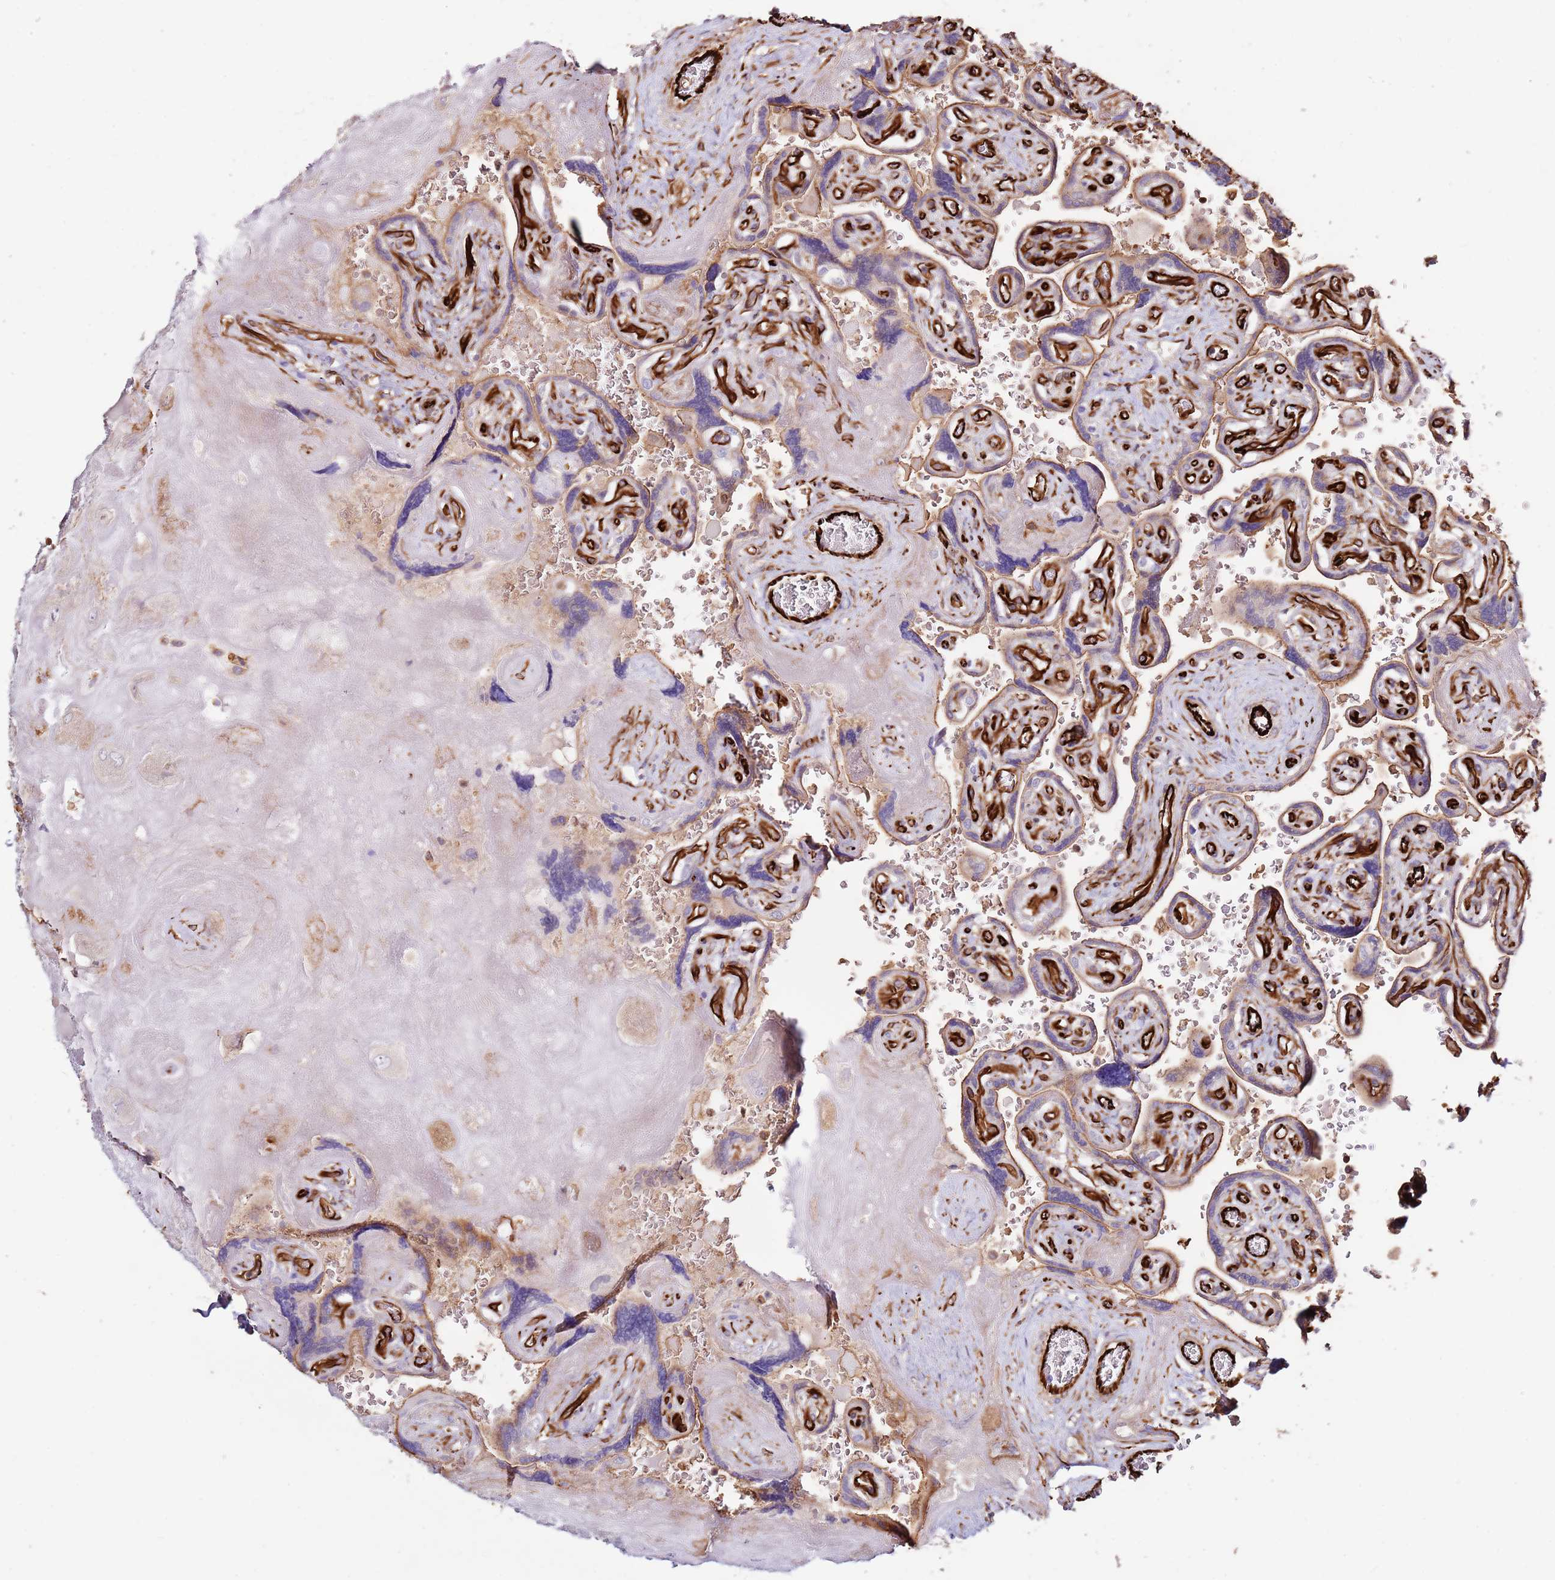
{"staining": {"intensity": "negative", "quantity": "none", "location": "none"}, "tissue": "placenta", "cell_type": "Decidual cells", "image_type": "normal", "snomed": [{"axis": "morphology", "description": "Normal tissue, NOS"}, {"axis": "topography", "description": "Placenta"}], "caption": "This photomicrograph is of benign placenta stained with IHC to label a protein in brown with the nuclei are counter-stained blue. There is no expression in decidual cells.", "gene": "MRGPRE", "patient": {"sex": "female", "age": 32}}